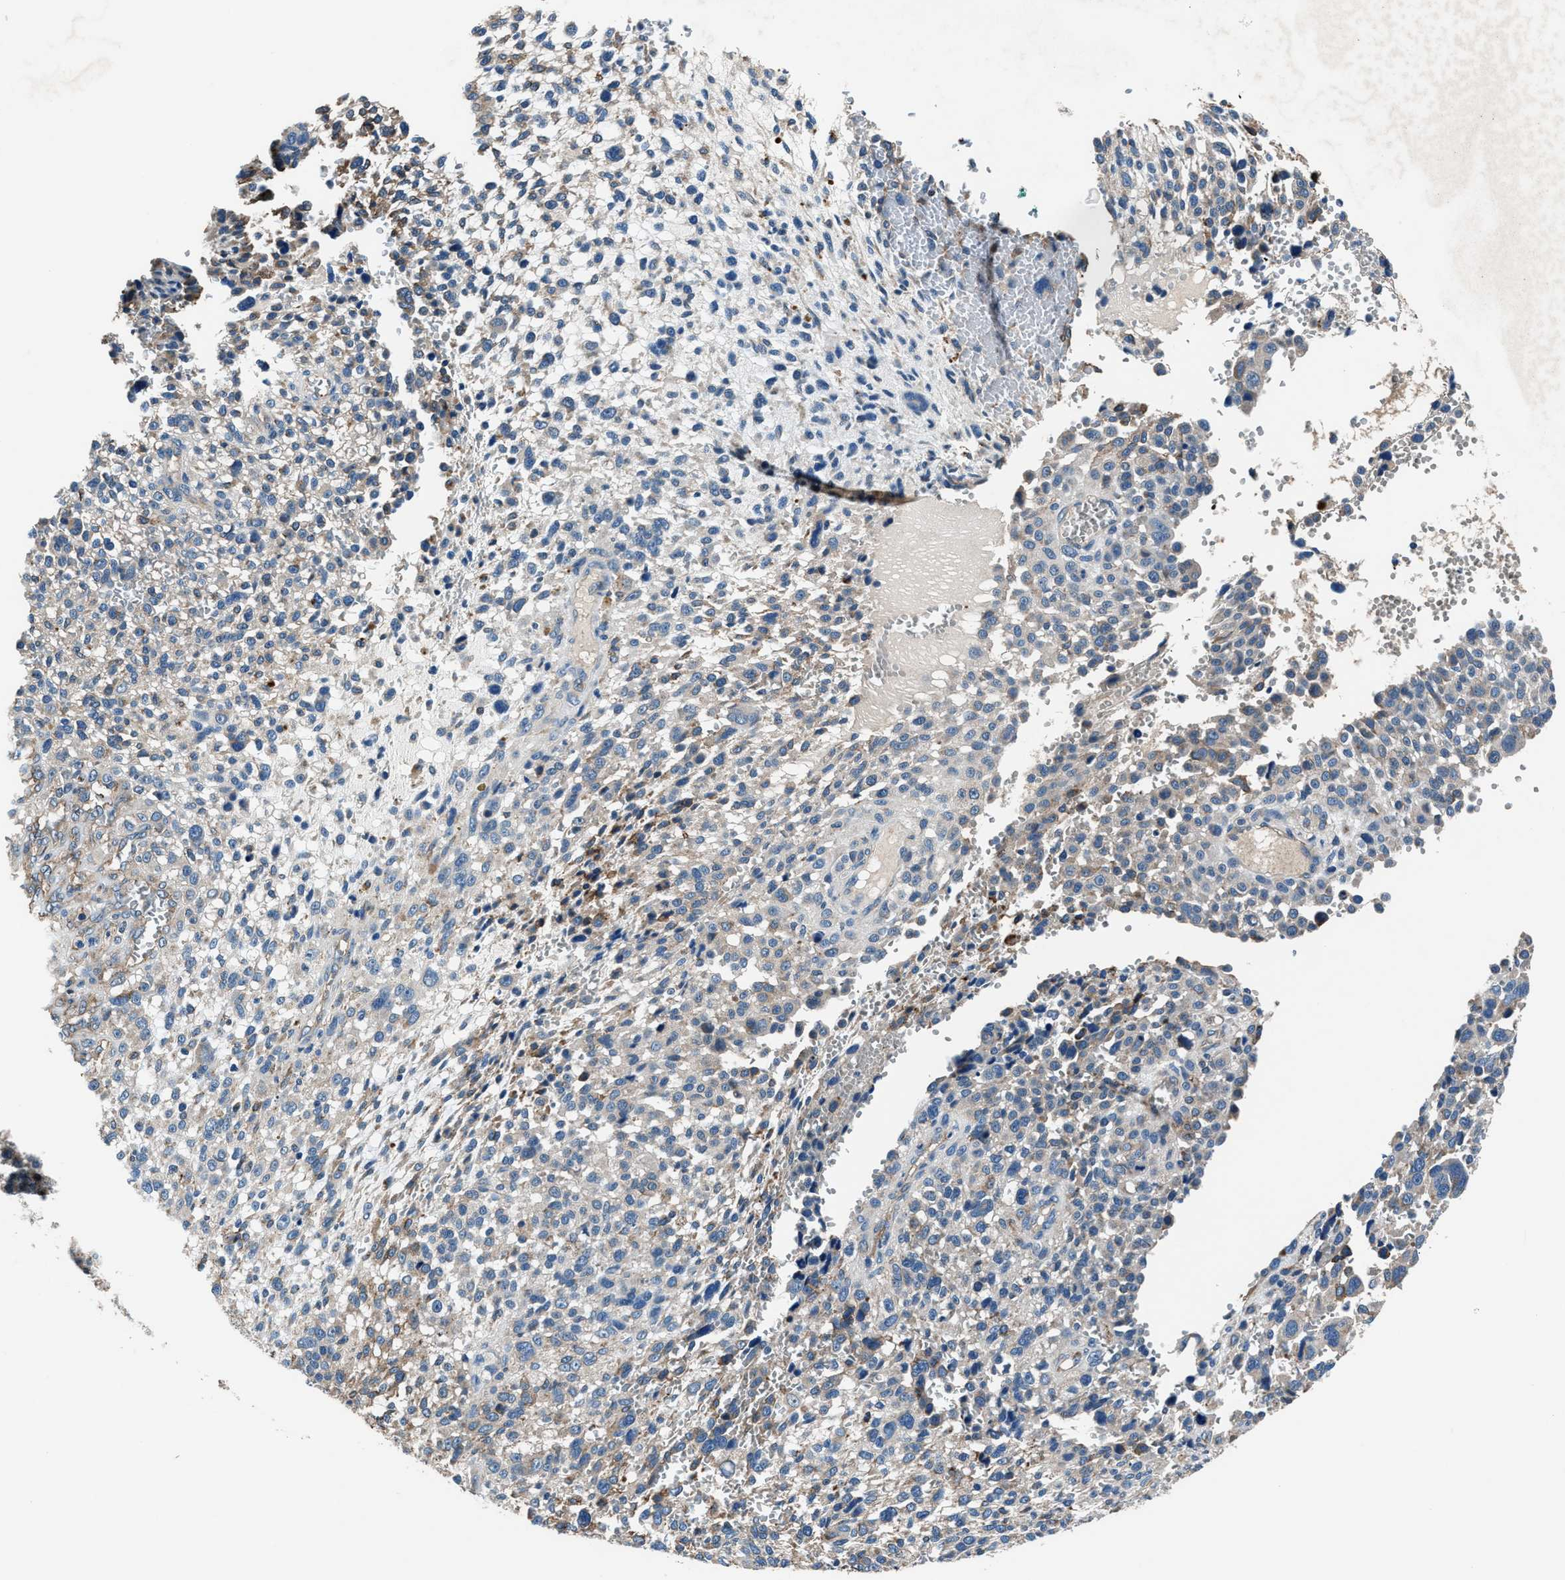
{"staining": {"intensity": "weak", "quantity": "25%-75%", "location": "cytoplasmic/membranous"}, "tissue": "melanoma", "cell_type": "Tumor cells", "image_type": "cancer", "snomed": [{"axis": "morphology", "description": "Malignant melanoma, NOS"}, {"axis": "topography", "description": "Skin"}], "caption": "A micrograph showing weak cytoplasmic/membranous expression in approximately 25%-75% of tumor cells in malignant melanoma, as visualized by brown immunohistochemical staining.", "gene": "PRTFDC1", "patient": {"sex": "female", "age": 55}}